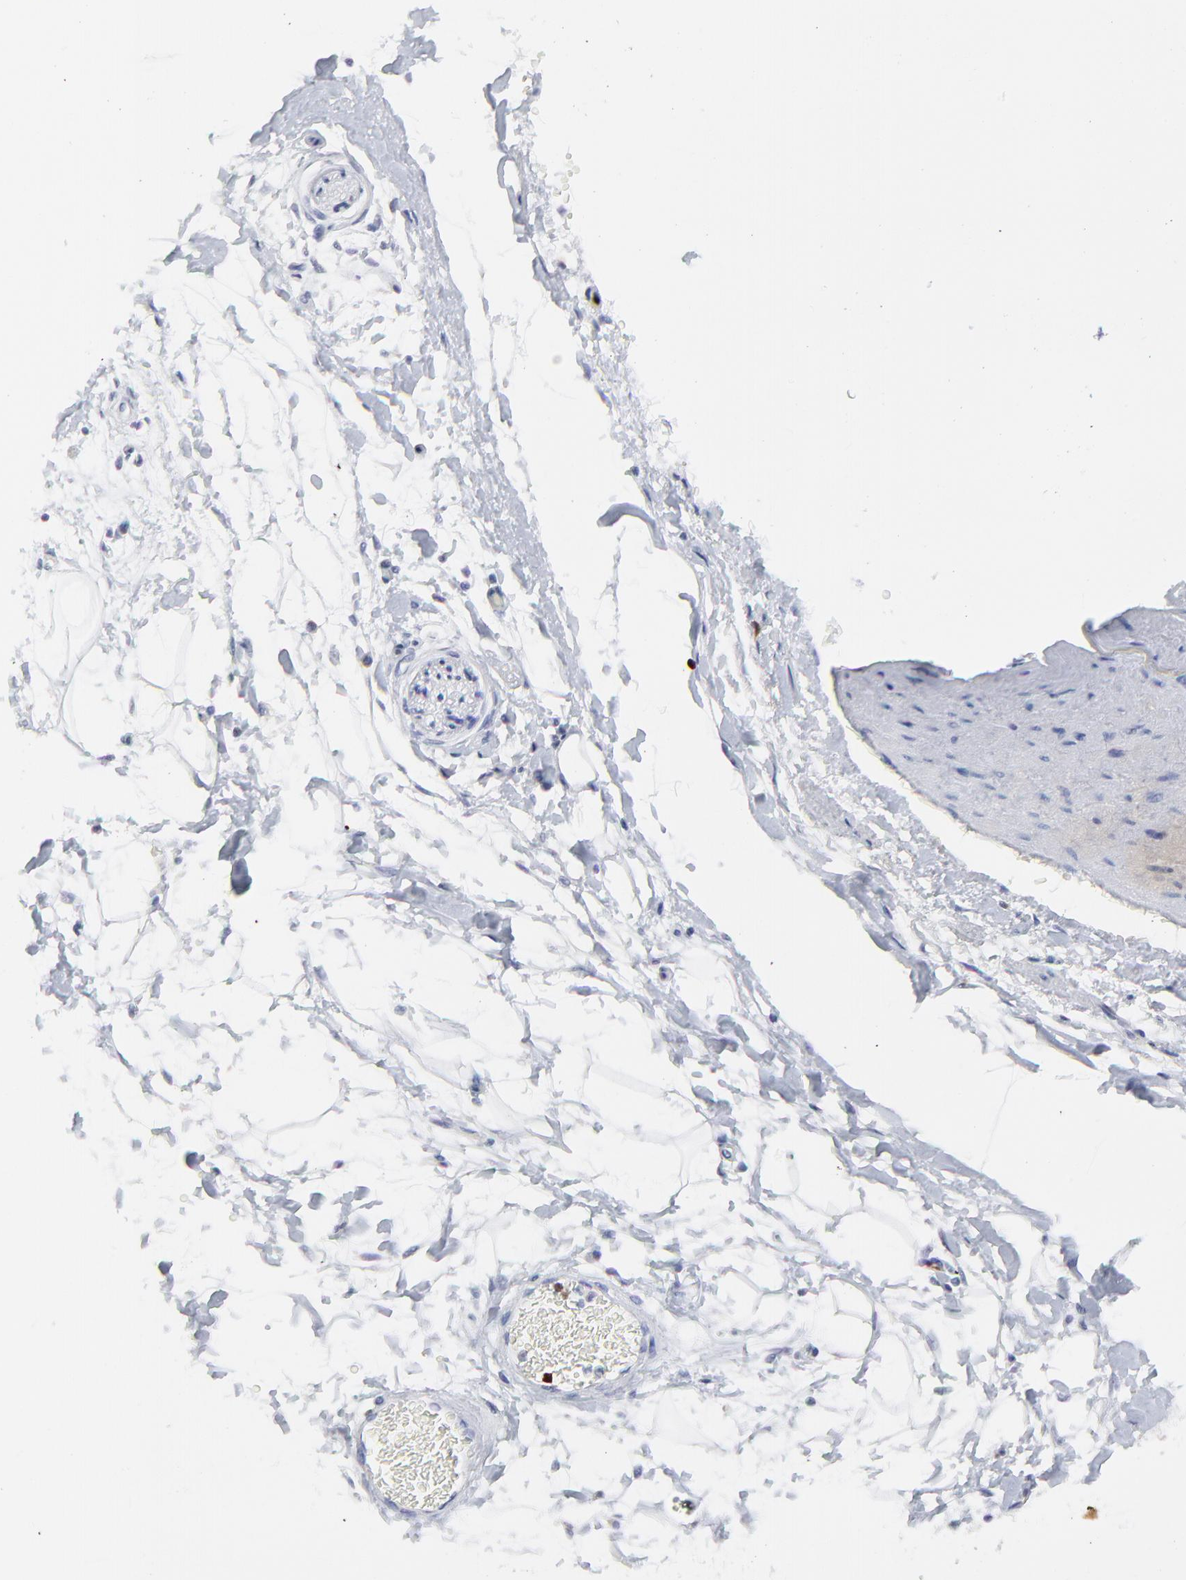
{"staining": {"intensity": "negative", "quantity": "none", "location": "none"}, "tissue": "adipose tissue", "cell_type": "Adipocytes", "image_type": "normal", "snomed": [{"axis": "morphology", "description": "Normal tissue, NOS"}, {"axis": "topography", "description": "Soft tissue"}], "caption": "Adipocytes show no significant staining in unremarkable adipose tissue. (Immunohistochemistry, brightfield microscopy, high magnification).", "gene": "NCAPH", "patient": {"sex": "male", "age": 72}}